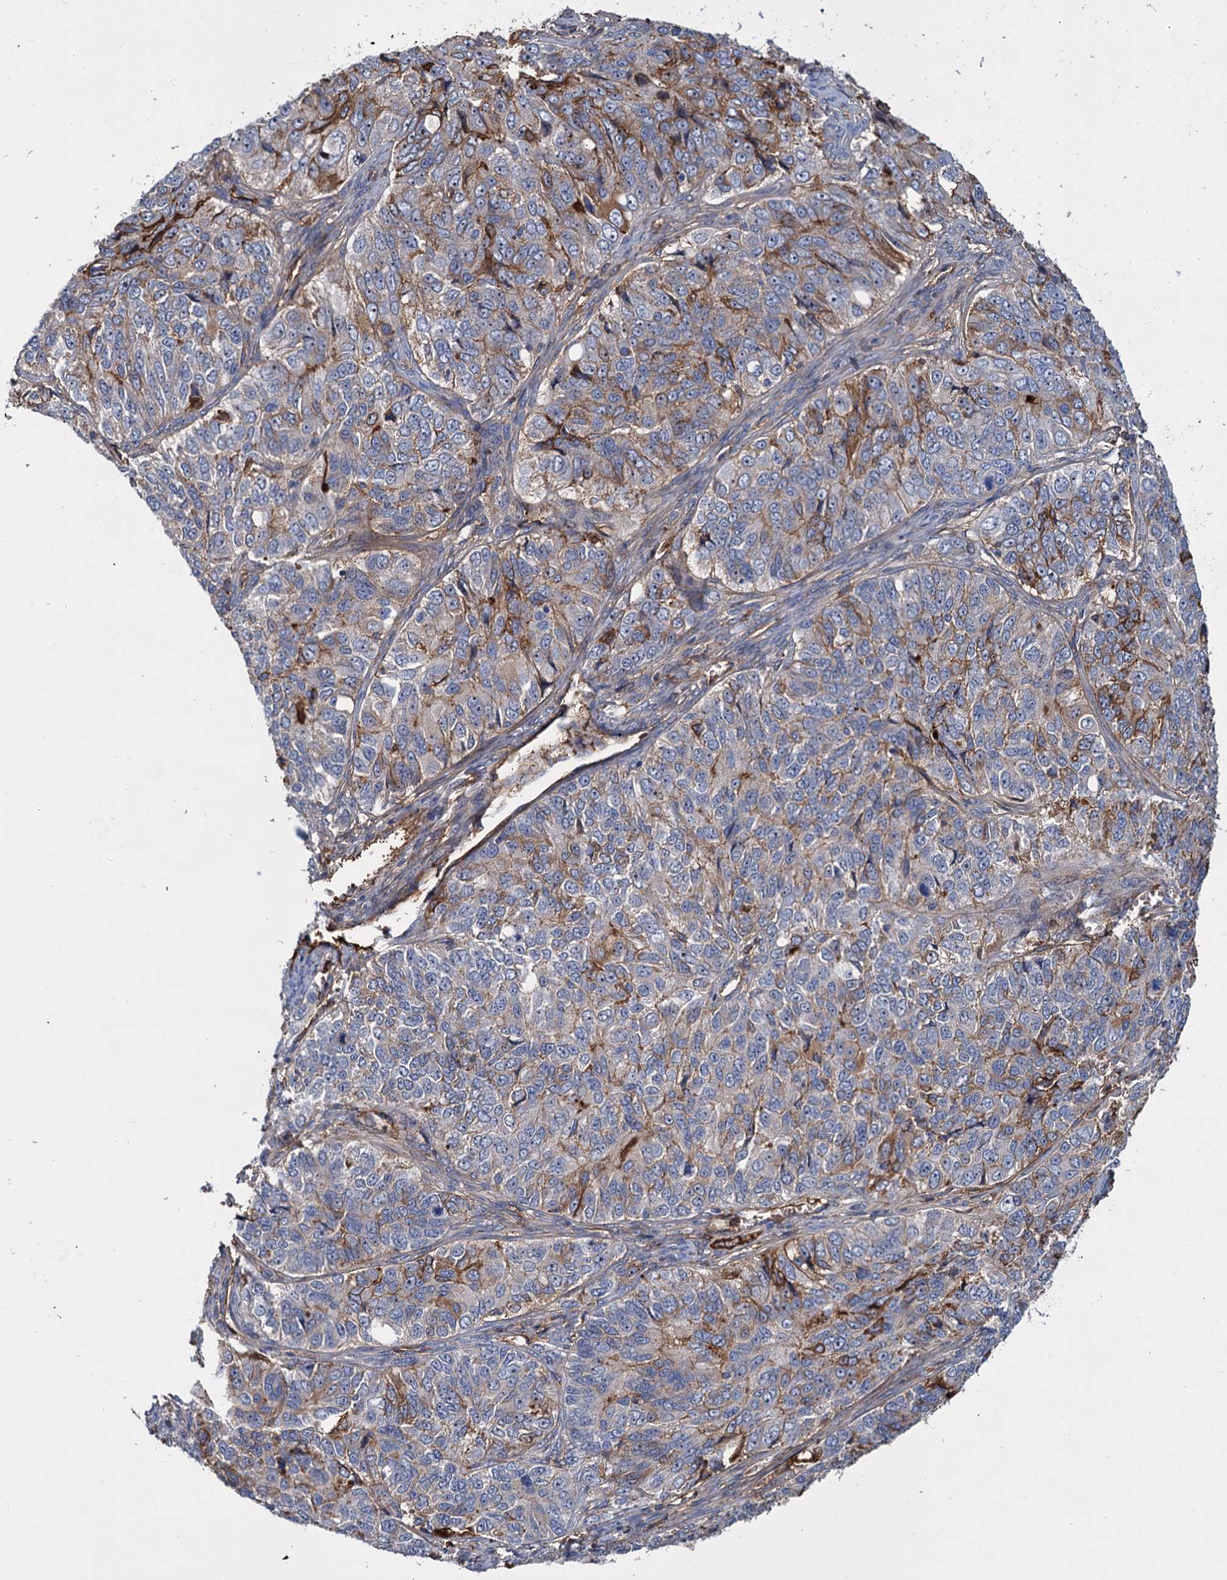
{"staining": {"intensity": "moderate", "quantity": "25%-75%", "location": "cytoplasmic/membranous"}, "tissue": "ovarian cancer", "cell_type": "Tumor cells", "image_type": "cancer", "snomed": [{"axis": "morphology", "description": "Carcinoma, endometroid"}, {"axis": "topography", "description": "Ovary"}], "caption": "This micrograph shows IHC staining of ovarian endometroid carcinoma, with medium moderate cytoplasmic/membranous expression in approximately 25%-75% of tumor cells.", "gene": "CHRD", "patient": {"sex": "female", "age": 51}}